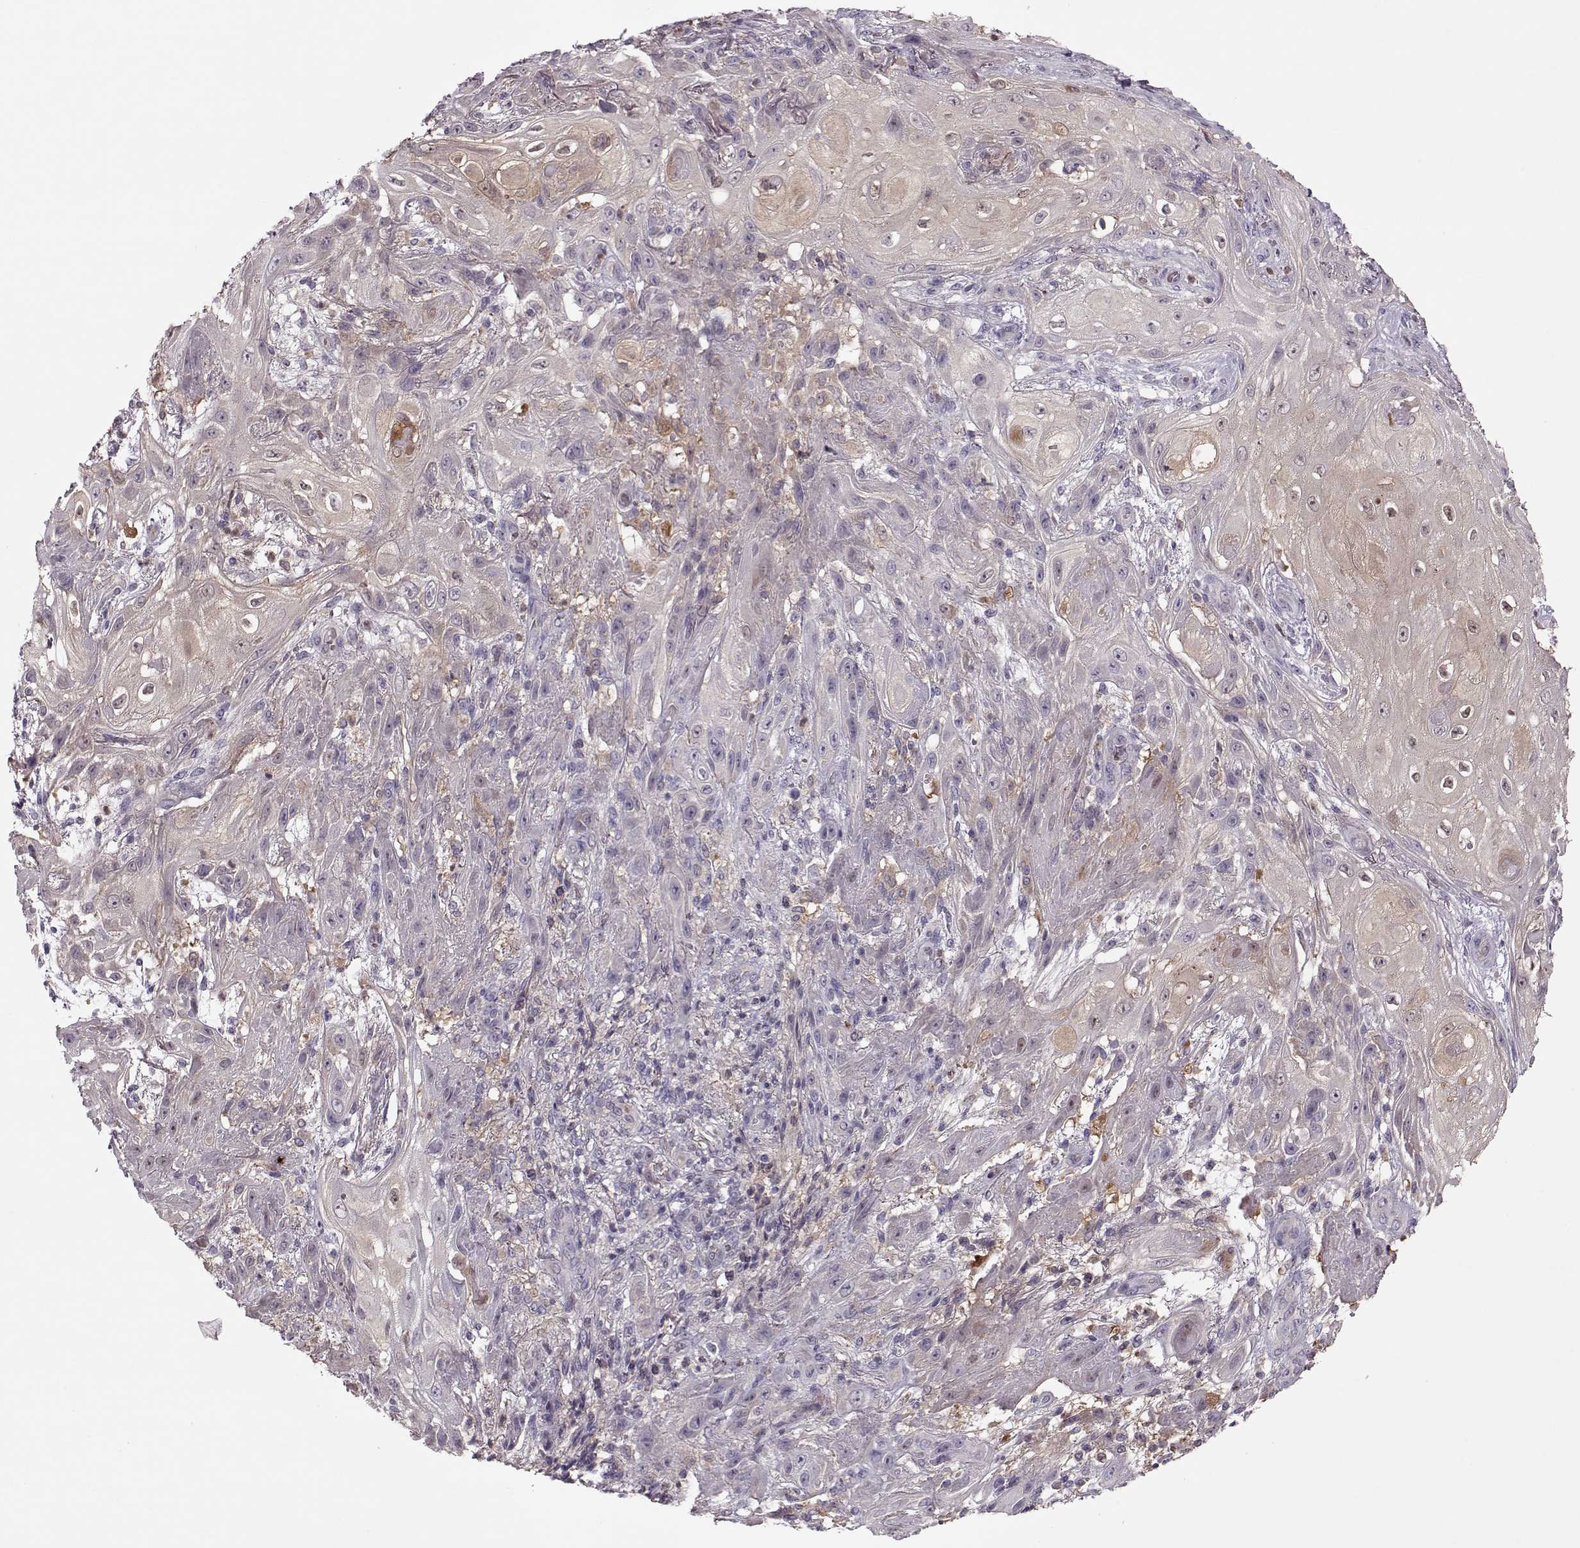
{"staining": {"intensity": "weak", "quantity": "25%-75%", "location": "cytoplasmic/membranous"}, "tissue": "skin cancer", "cell_type": "Tumor cells", "image_type": "cancer", "snomed": [{"axis": "morphology", "description": "Squamous cell carcinoma, NOS"}, {"axis": "topography", "description": "Skin"}], "caption": "Protein expression analysis of human squamous cell carcinoma (skin) reveals weak cytoplasmic/membranous expression in about 25%-75% of tumor cells.", "gene": "ACOT11", "patient": {"sex": "male", "age": 62}}